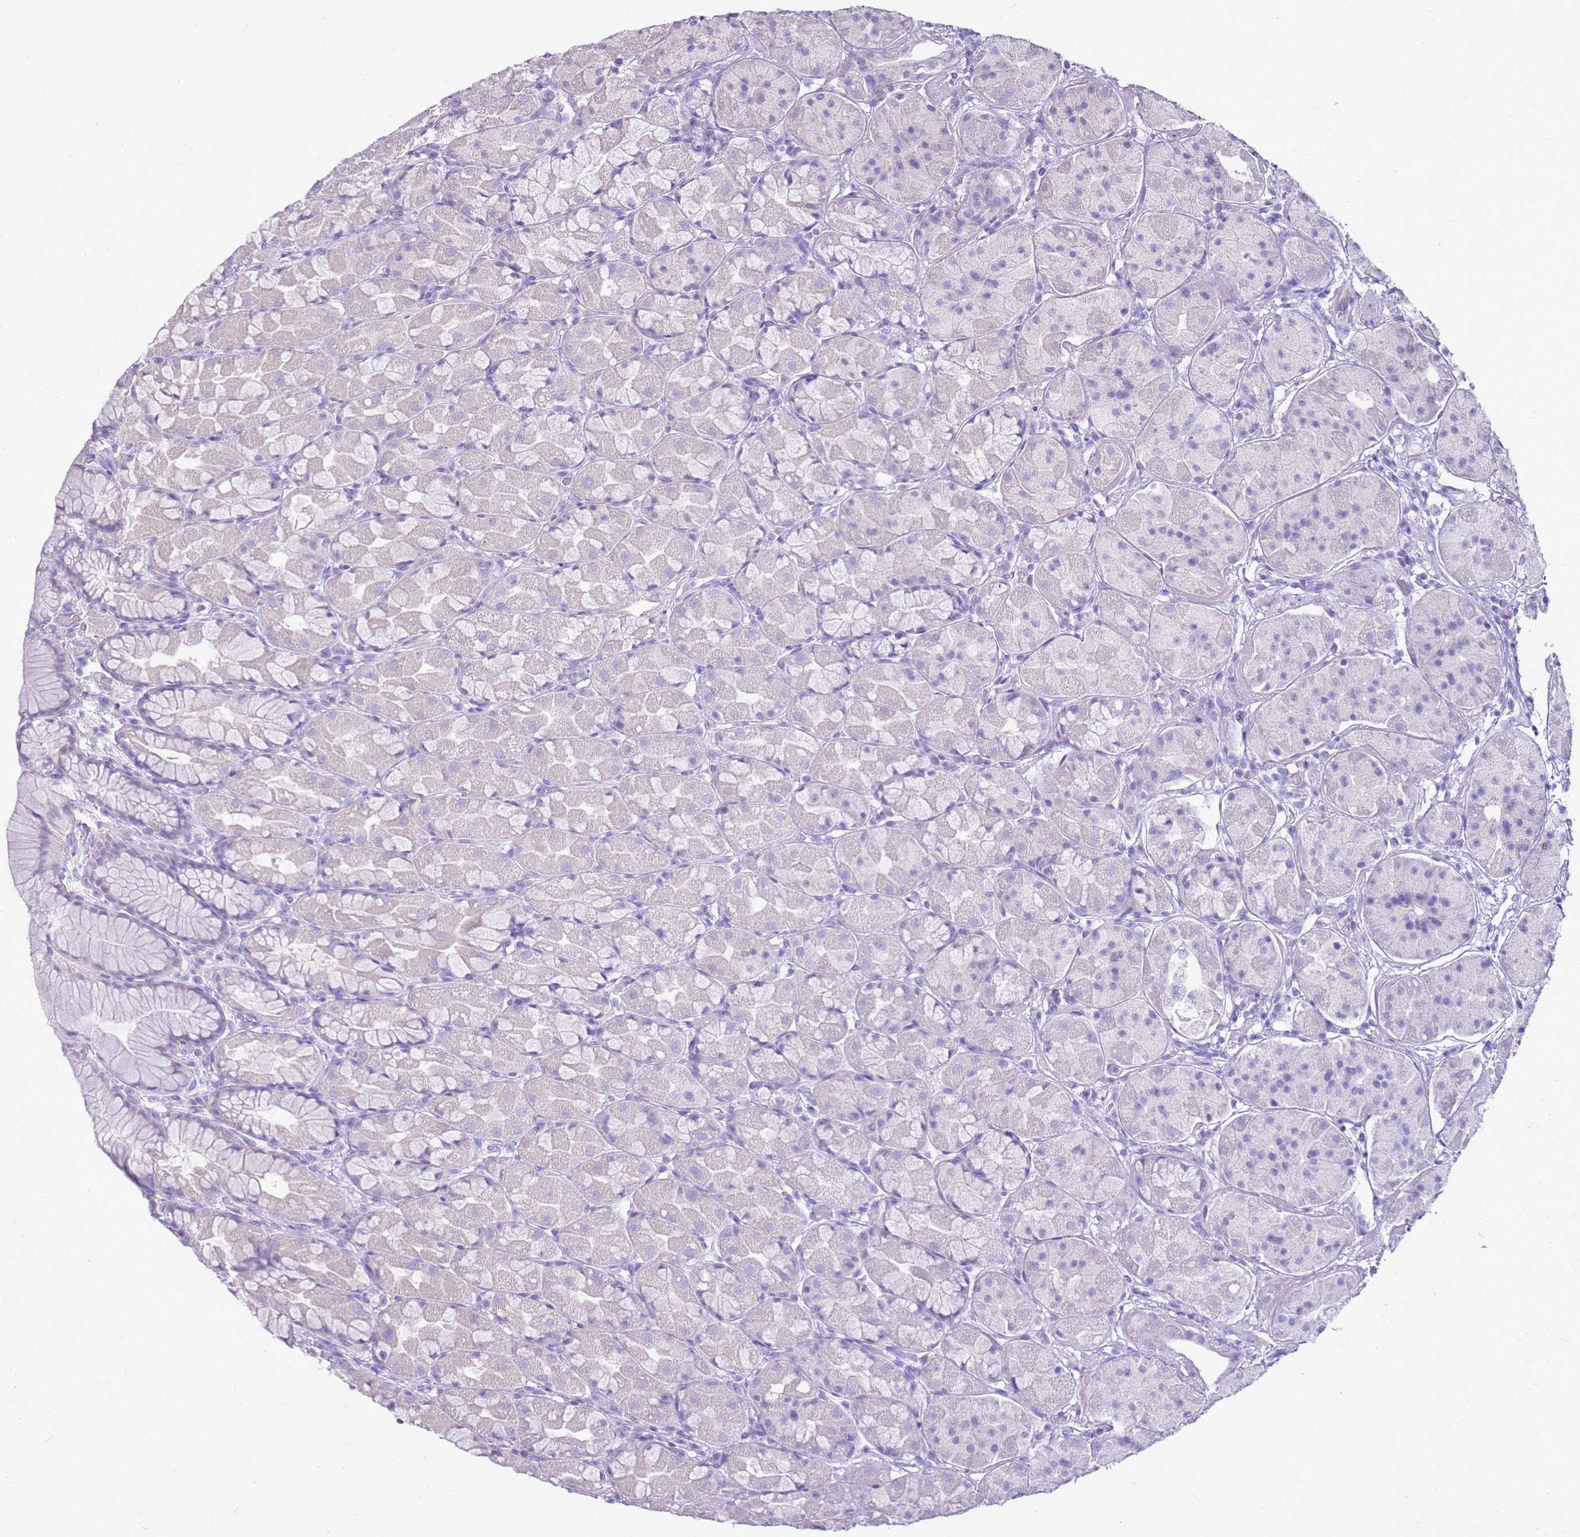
{"staining": {"intensity": "negative", "quantity": "none", "location": "none"}, "tissue": "stomach", "cell_type": "Glandular cells", "image_type": "normal", "snomed": [{"axis": "morphology", "description": "Normal tissue, NOS"}, {"axis": "topography", "description": "Stomach"}], "caption": "Glandular cells show no significant expression in normal stomach. Nuclei are stained in blue.", "gene": "FABP2", "patient": {"sex": "male", "age": 57}}